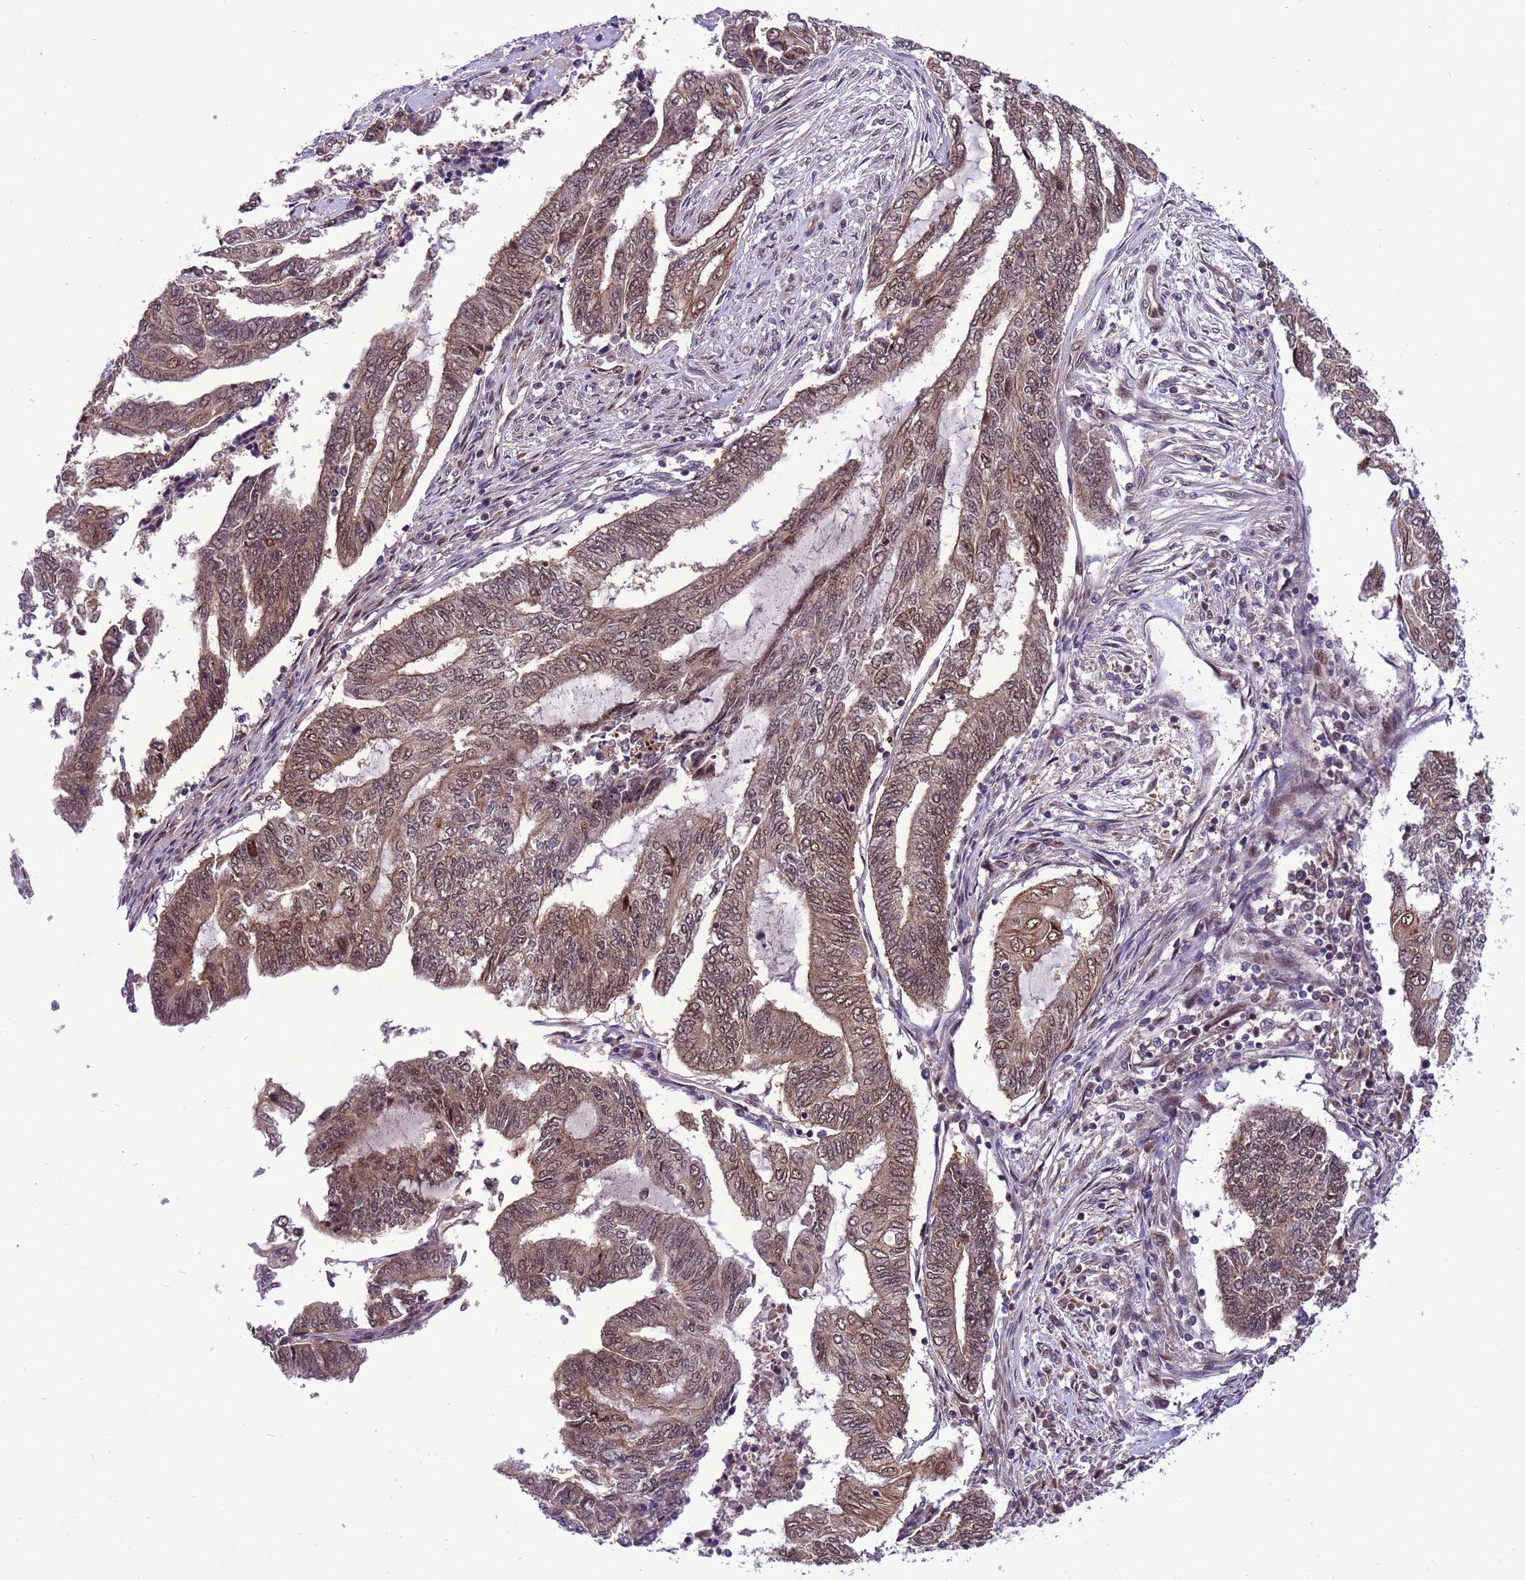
{"staining": {"intensity": "moderate", "quantity": ">75%", "location": "cytoplasmic/membranous,nuclear"}, "tissue": "endometrial cancer", "cell_type": "Tumor cells", "image_type": "cancer", "snomed": [{"axis": "morphology", "description": "Adenocarcinoma, NOS"}, {"axis": "topography", "description": "Uterus"}, {"axis": "topography", "description": "Endometrium"}], "caption": "Protein staining demonstrates moderate cytoplasmic/membranous and nuclear positivity in about >75% of tumor cells in adenocarcinoma (endometrial).", "gene": "RASD1", "patient": {"sex": "female", "age": 70}}